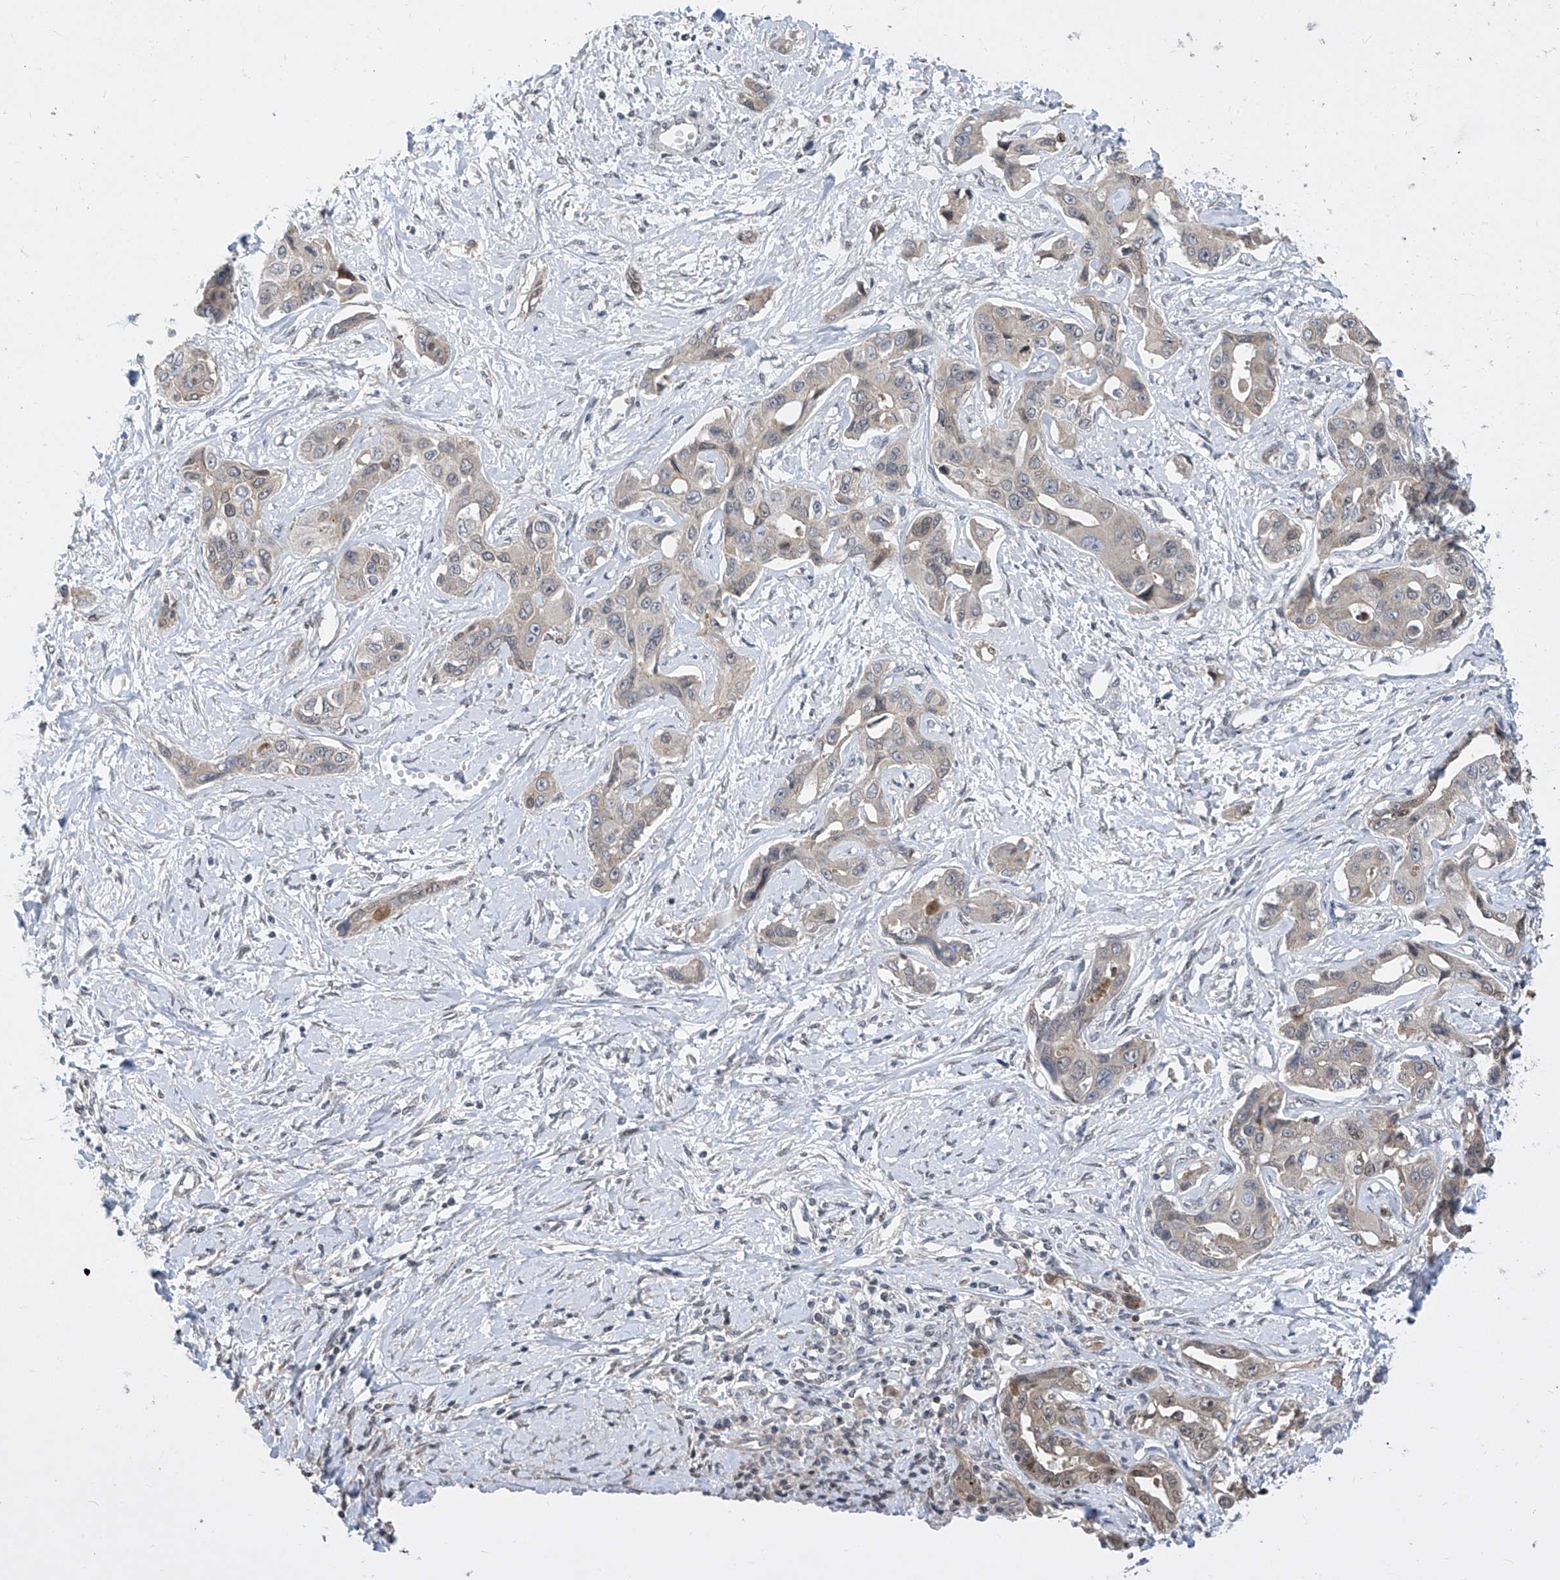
{"staining": {"intensity": "weak", "quantity": "25%-75%", "location": "cytoplasmic/membranous"}, "tissue": "liver cancer", "cell_type": "Tumor cells", "image_type": "cancer", "snomed": [{"axis": "morphology", "description": "Cholangiocarcinoma"}, {"axis": "topography", "description": "Liver"}], "caption": "Tumor cells exhibit low levels of weak cytoplasmic/membranous expression in about 25%-75% of cells in liver cancer (cholangiocarcinoma). The protein of interest is shown in brown color, while the nuclei are stained blue.", "gene": "CETN2", "patient": {"sex": "male", "age": 59}}